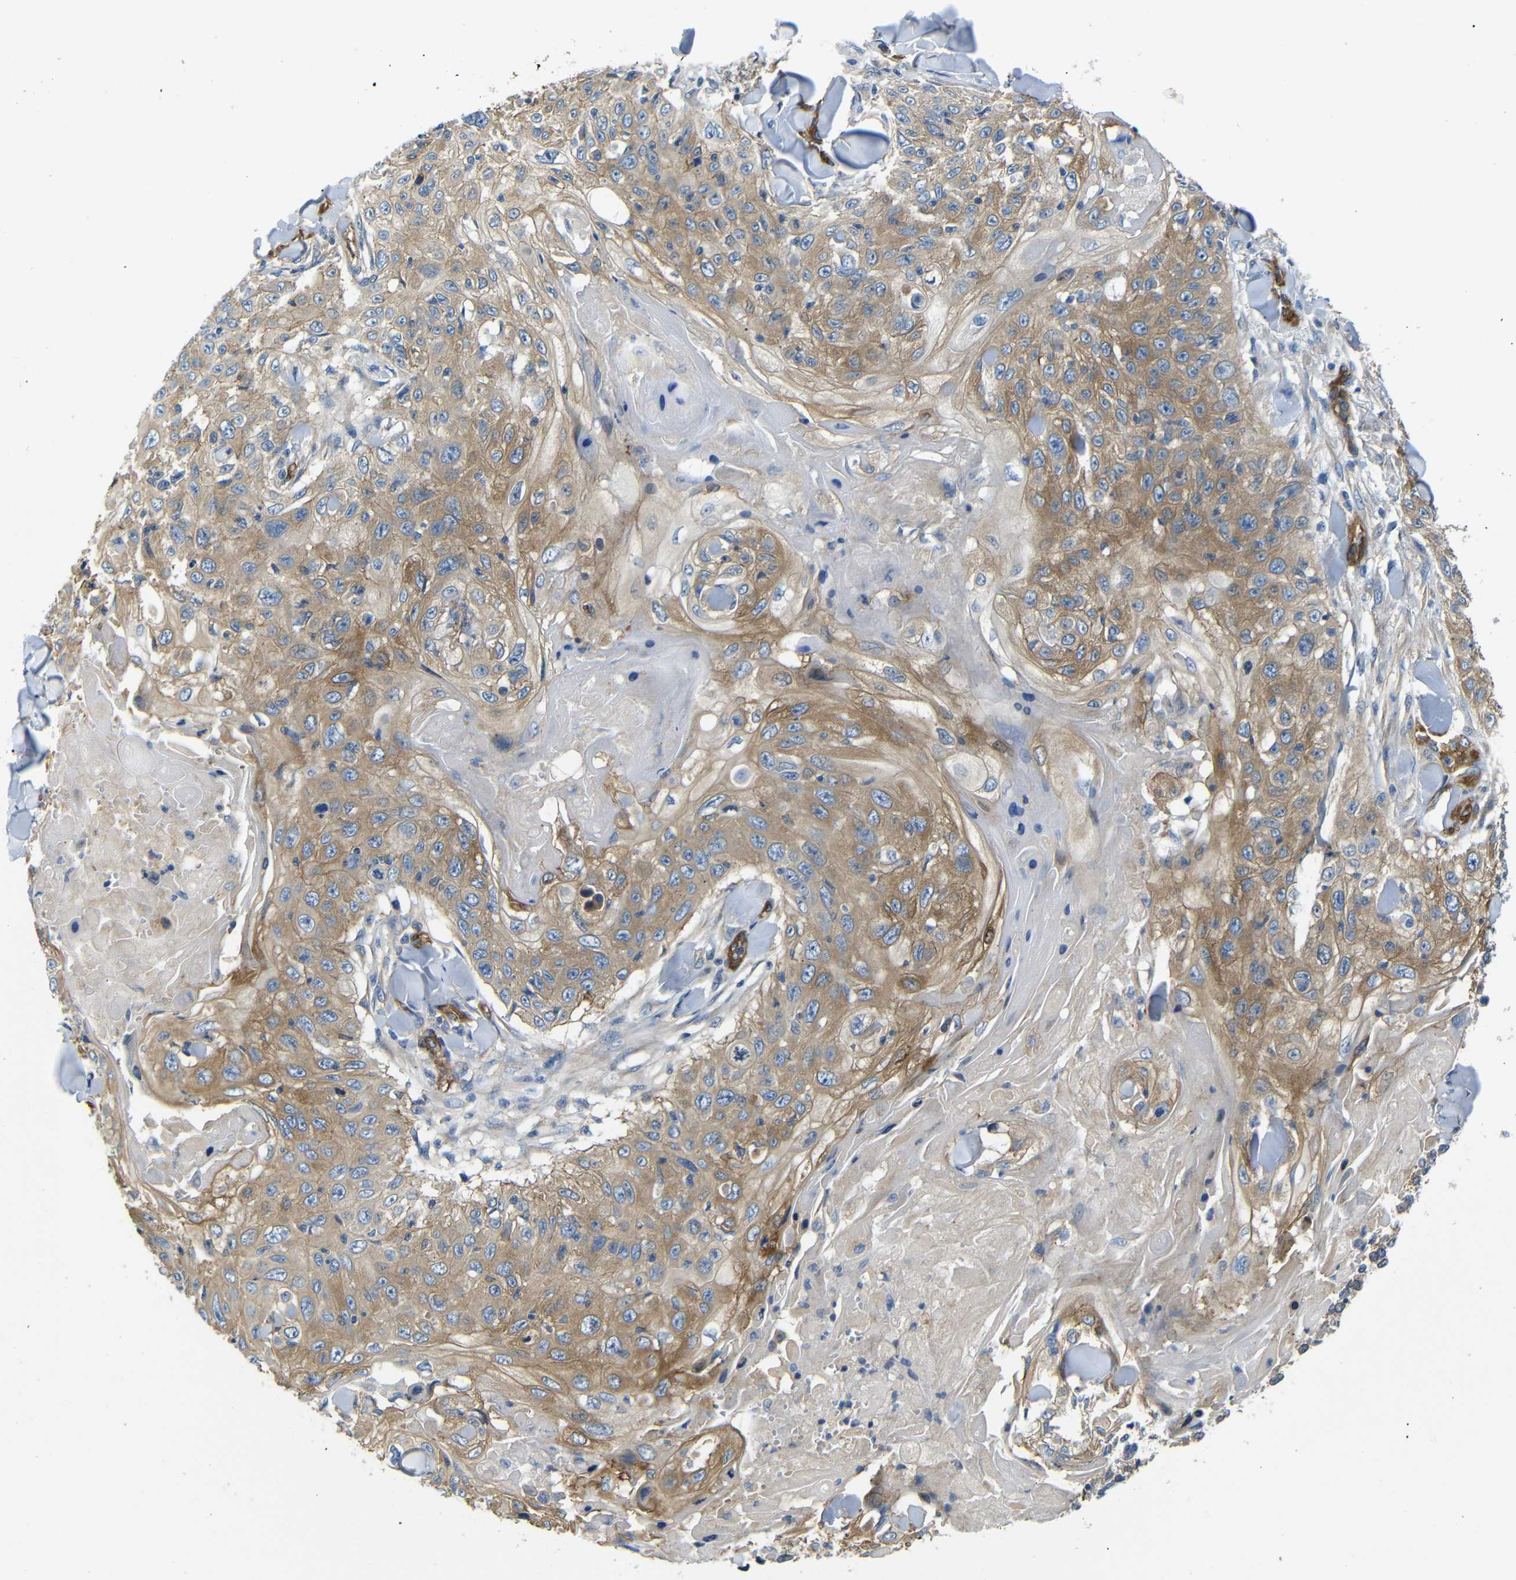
{"staining": {"intensity": "moderate", "quantity": ">75%", "location": "cytoplasmic/membranous"}, "tissue": "skin cancer", "cell_type": "Tumor cells", "image_type": "cancer", "snomed": [{"axis": "morphology", "description": "Squamous cell carcinoma, NOS"}, {"axis": "topography", "description": "Skin"}], "caption": "Skin squamous cell carcinoma tissue demonstrates moderate cytoplasmic/membranous staining in approximately >75% of tumor cells, visualized by immunohistochemistry.", "gene": "MYO1B", "patient": {"sex": "male", "age": 86}}